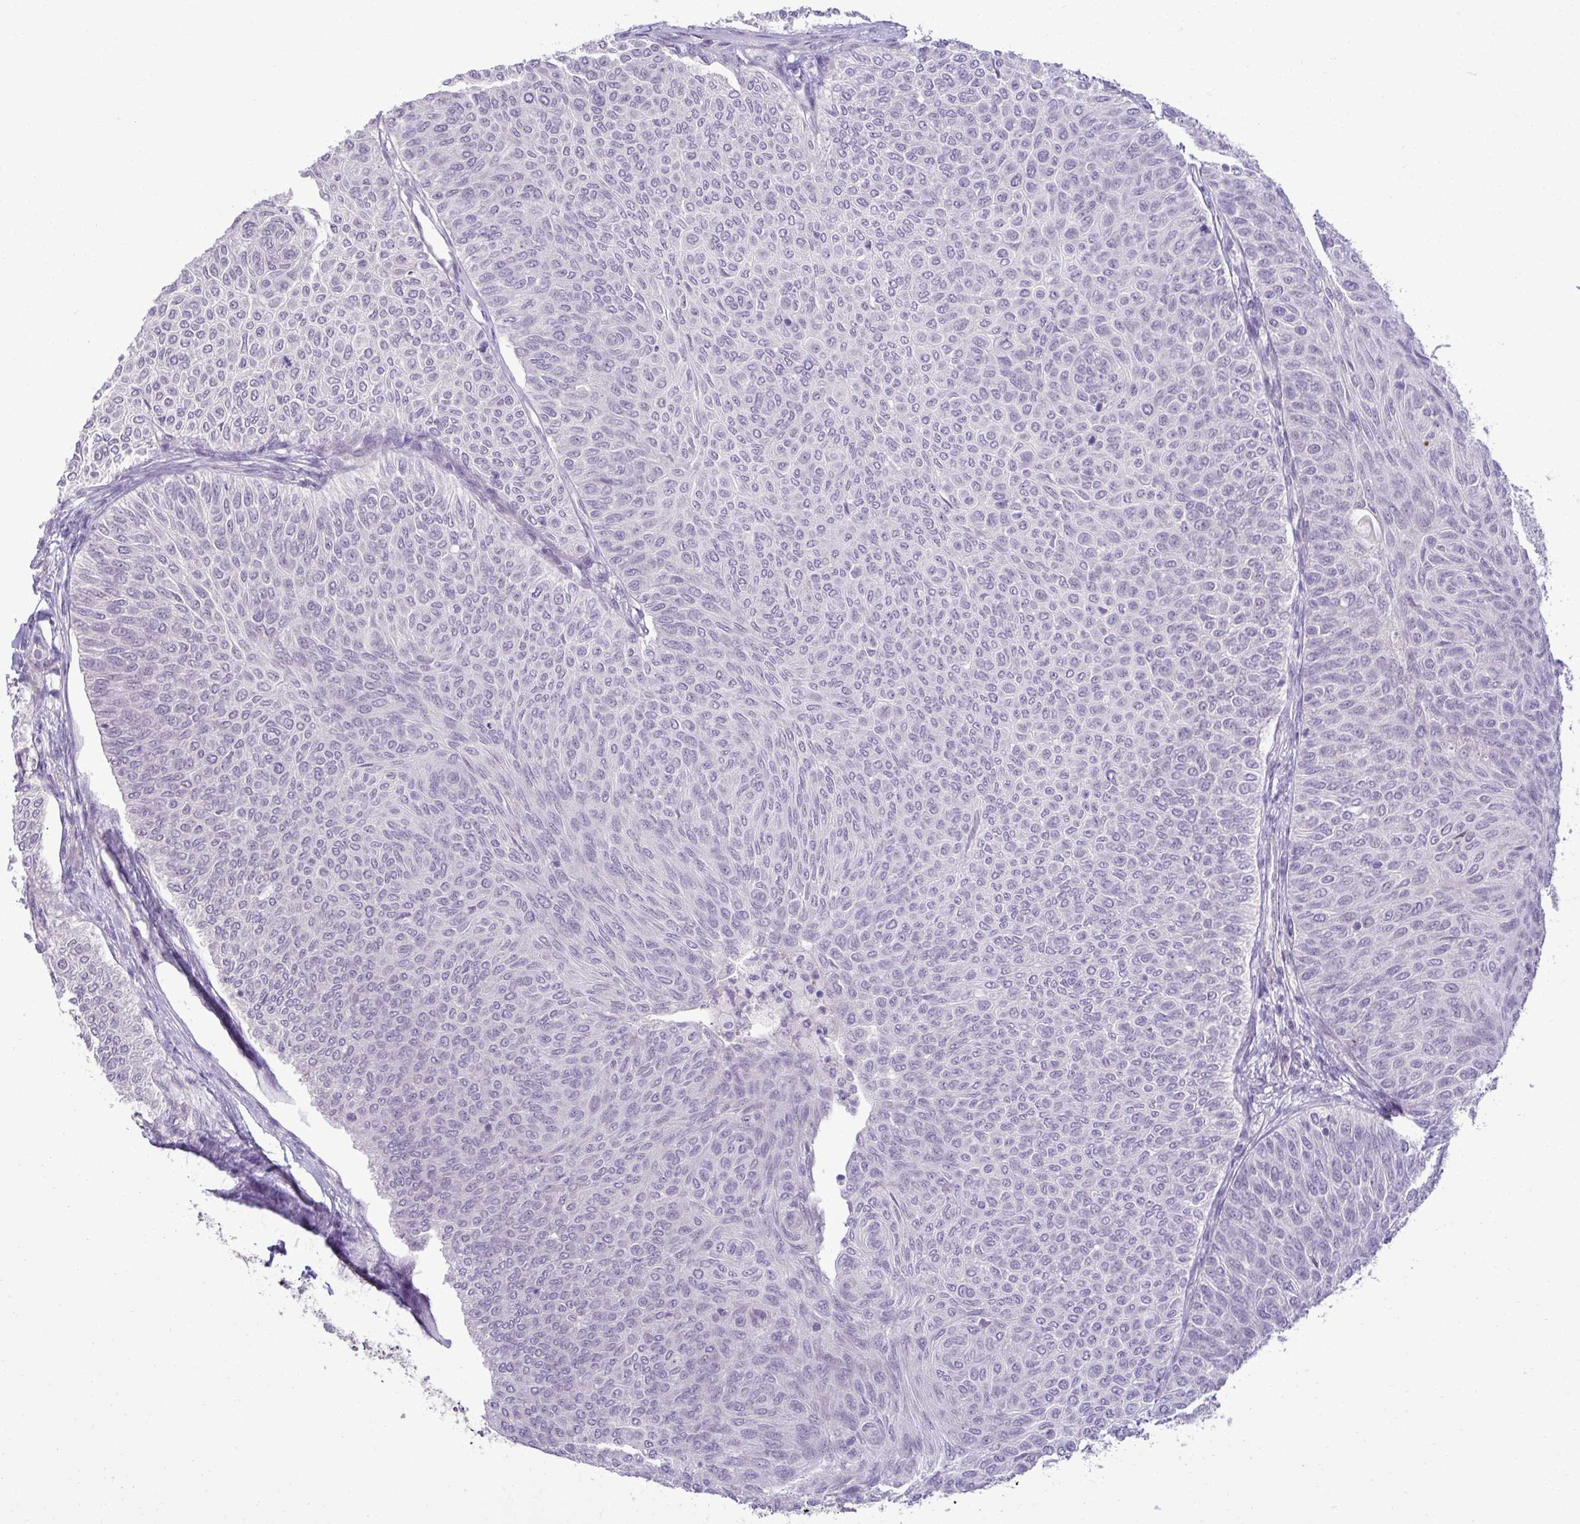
{"staining": {"intensity": "negative", "quantity": "none", "location": "none"}, "tissue": "urothelial cancer", "cell_type": "Tumor cells", "image_type": "cancer", "snomed": [{"axis": "morphology", "description": "Urothelial carcinoma, Low grade"}, {"axis": "topography", "description": "Urinary bladder"}], "caption": "High power microscopy image of an IHC image of low-grade urothelial carcinoma, revealing no significant expression in tumor cells.", "gene": "SLC30A3", "patient": {"sex": "male", "age": 78}}